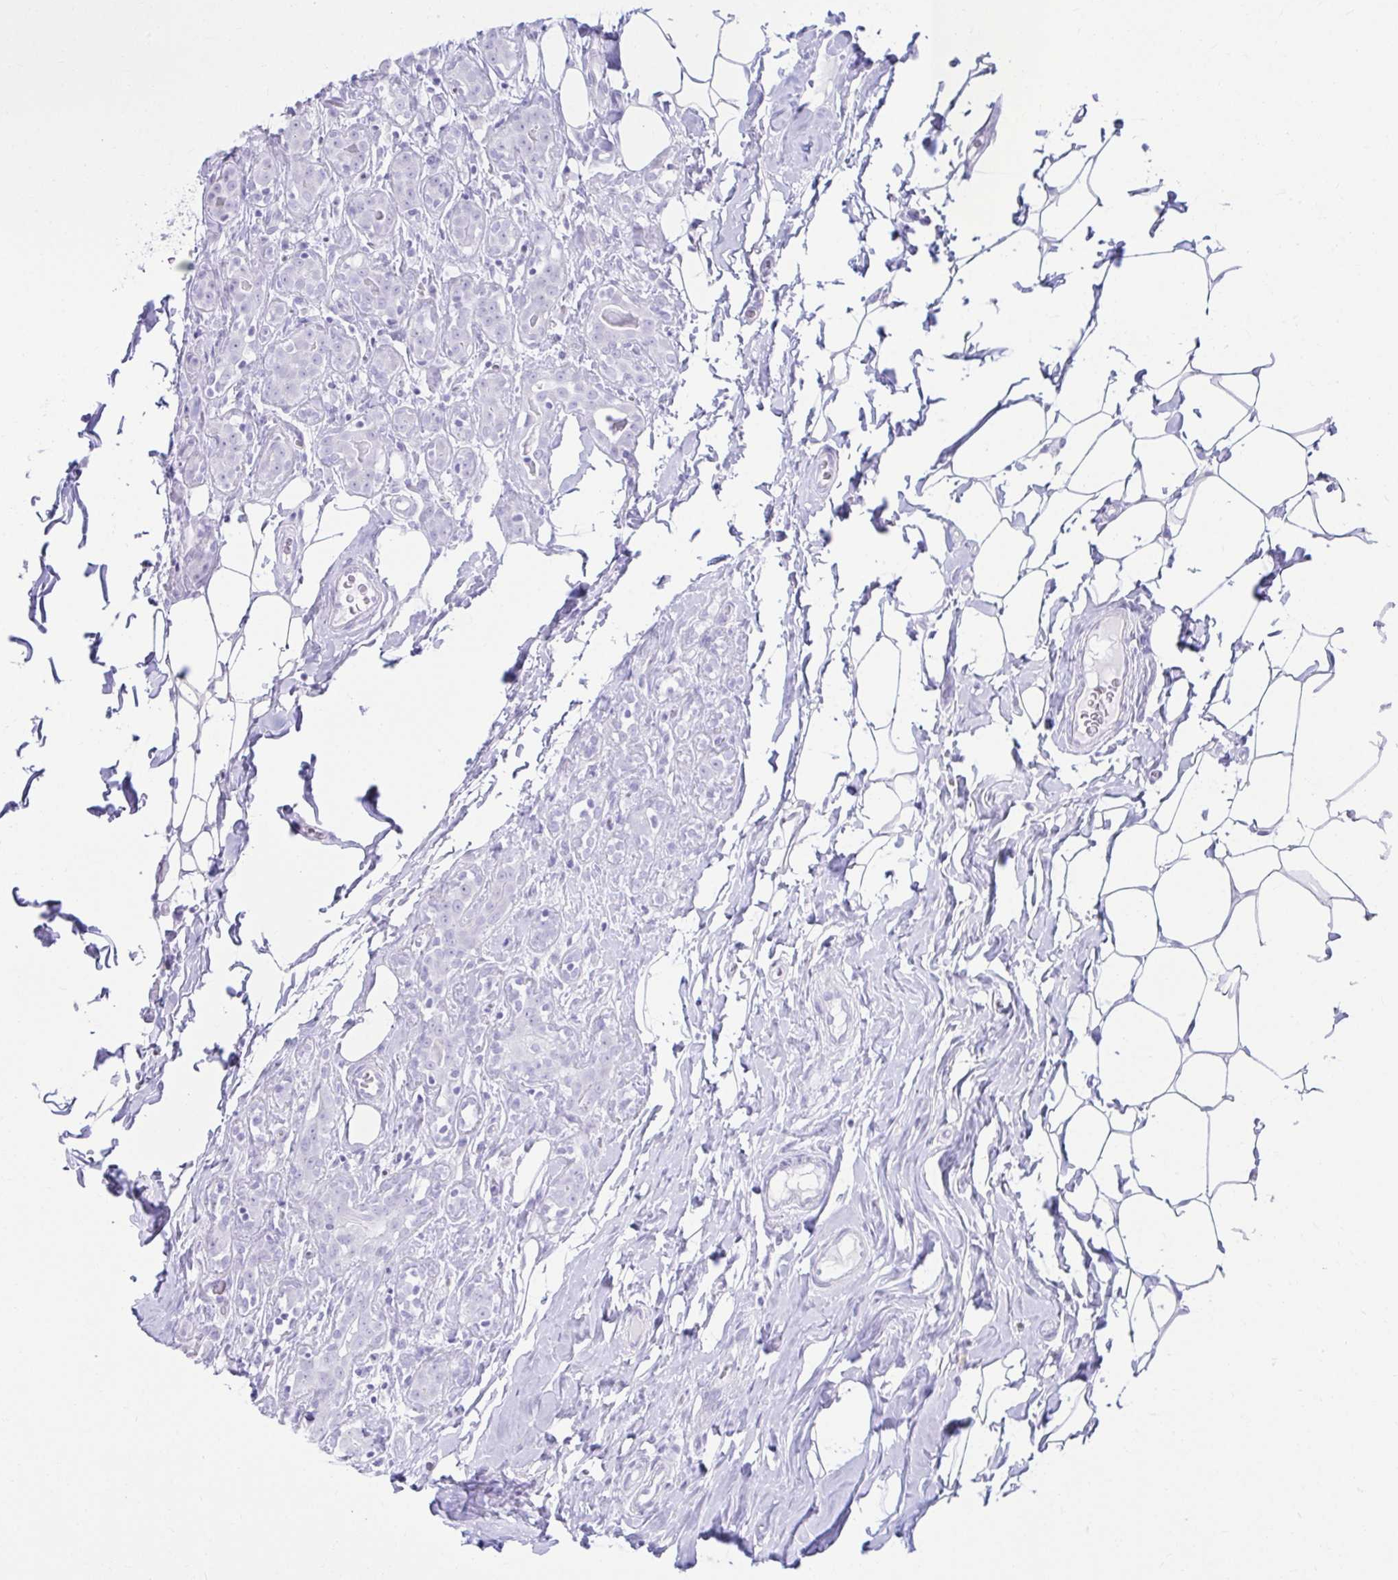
{"staining": {"intensity": "negative", "quantity": "none", "location": "none"}, "tissue": "breast cancer", "cell_type": "Tumor cells", "image_type": "cancer", "snomed": [{"axis": "morphology", "description": "Duct carcinoma"}, {"axis": "topography", "description": "Breast"}], "caption": "Tumor cells show no significant expression in invasive ductal carcinoma (breast). The staining was performed using DAB to visualize the protein expression in brown, while the nuclei were stained in blue with hematoxylin (Magnification: 20x).", "gene": "ATP4B", "patient": {"sex": "female", "age": 43}}